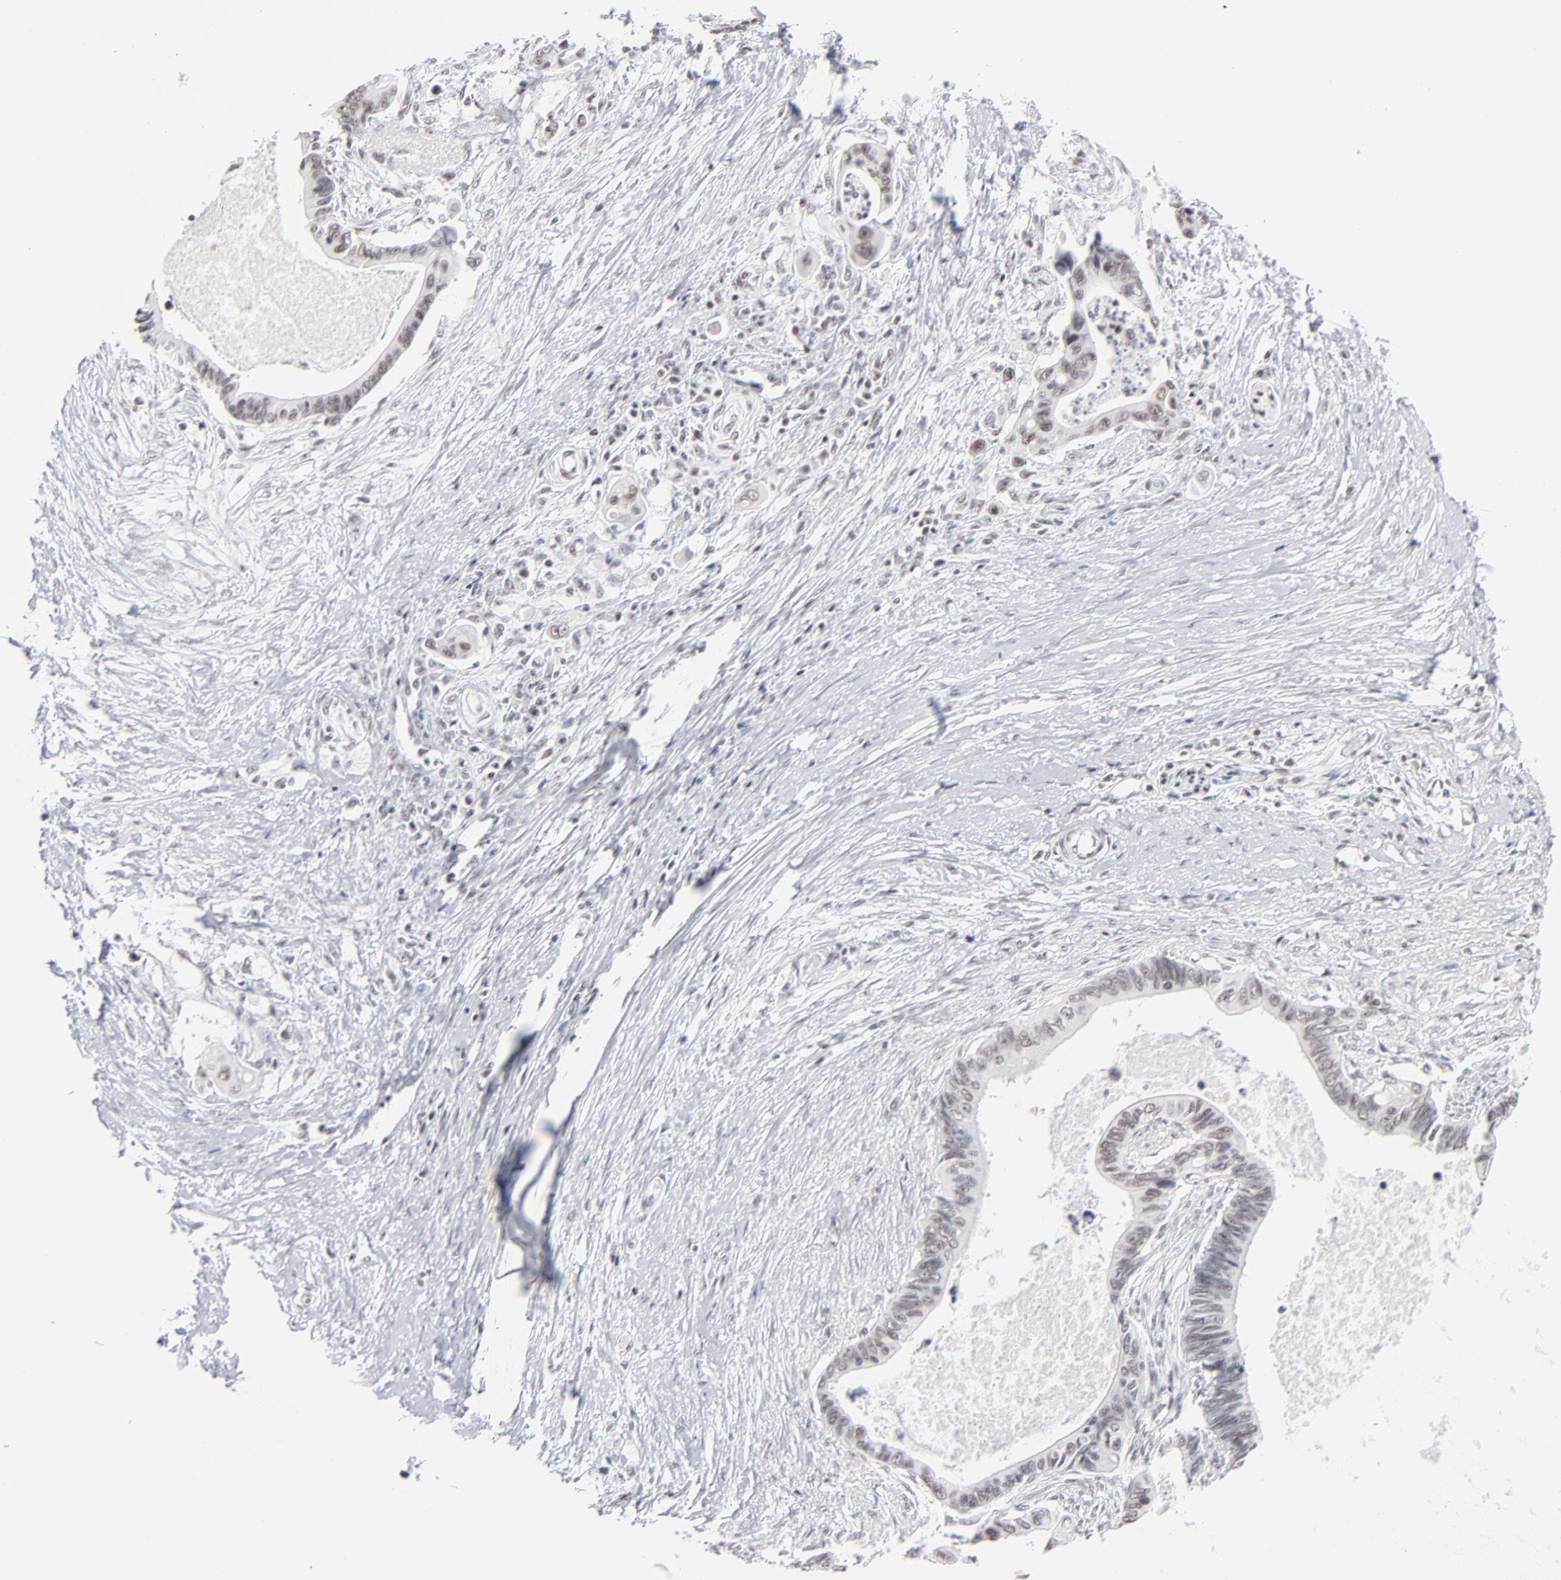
{"staining": {"intensity": "weak", "quantity": "25%-75%", "location": "nuclear"}, "tissue": "pancreatic cancer", "cell_type": "Tumor cells", "image_type": "cancer", "snomed": [{"axis": "morphology", "description": "Adenocarcinoma, NOS"}, {"axis": "topography", "description": "Pancreas"}], "caption": "IHC histopathology image of human pancreatic cancer (adenocarcinoma) stained for a protein (brown), which displays low levels of weak nuclear expression in approximately 25%-75% of tumor cells.", "gene": "ZNF143", "patient": {"sex": "female", "age": 70}}